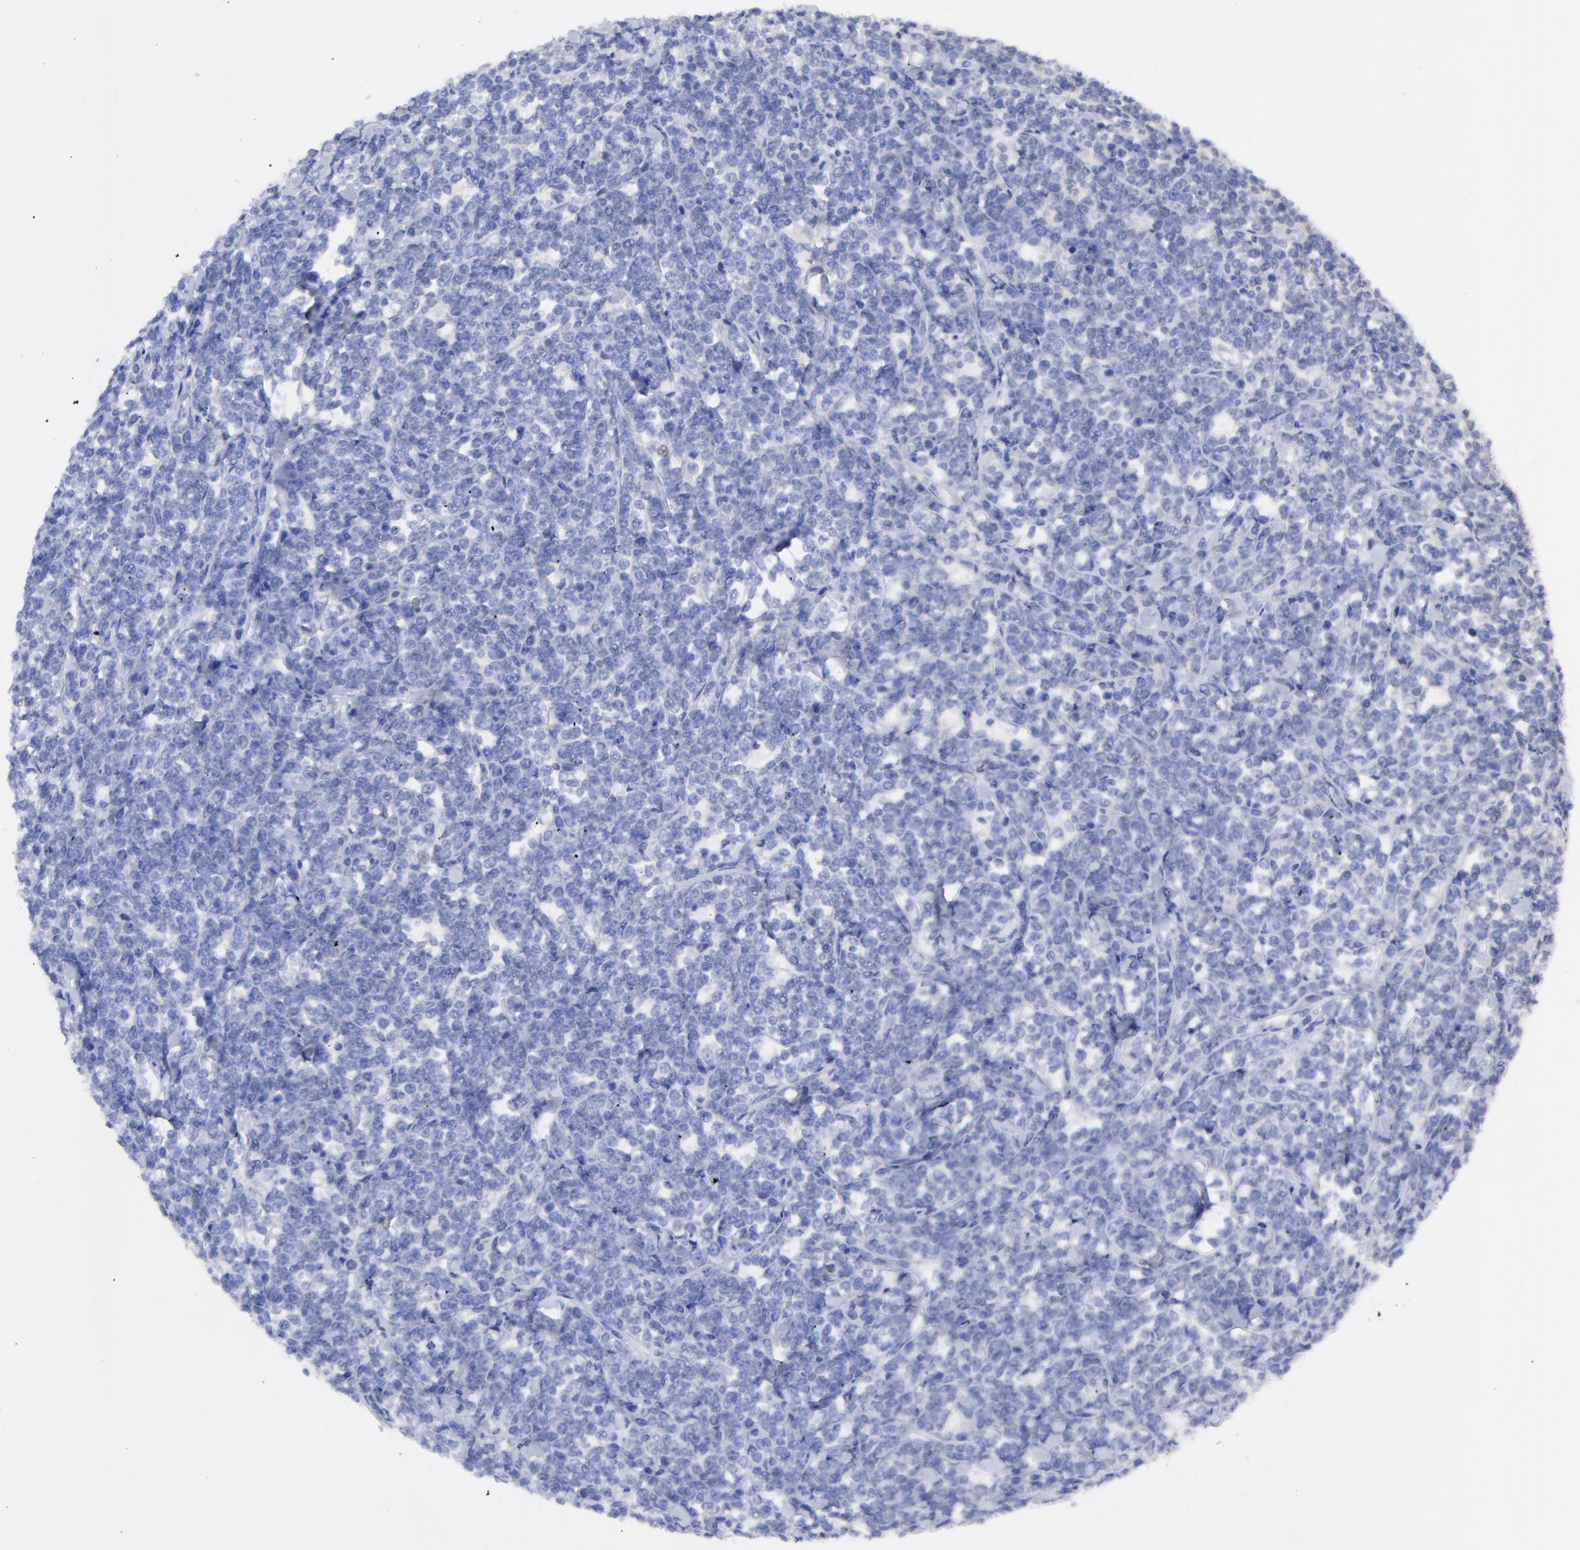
{"staining": {"intensity": "negative", "quantity": "none", "location": "none"}, "tissue": "lymphoma", "cell_type": "Tumor cells", "image_type": "cancer", "snomed": [{"axis": "morphology", "description": "Malignant lymphoma, non-Hodgkin's type, High grade"}, {"axis": "topography", "description": "Small intestine"}, {"axis": "topography", "description": "Colon"}], "caption": "Immunohistochemistry of lymphoma reveals no positivity in tumor cells. (DAB (3,3'-diaminobenzidine) immunohistochemistry (IHC) with hematoxylin counter stain).", "gene": "CFAP57", "patient": {"sex": "male", "age": 8}}